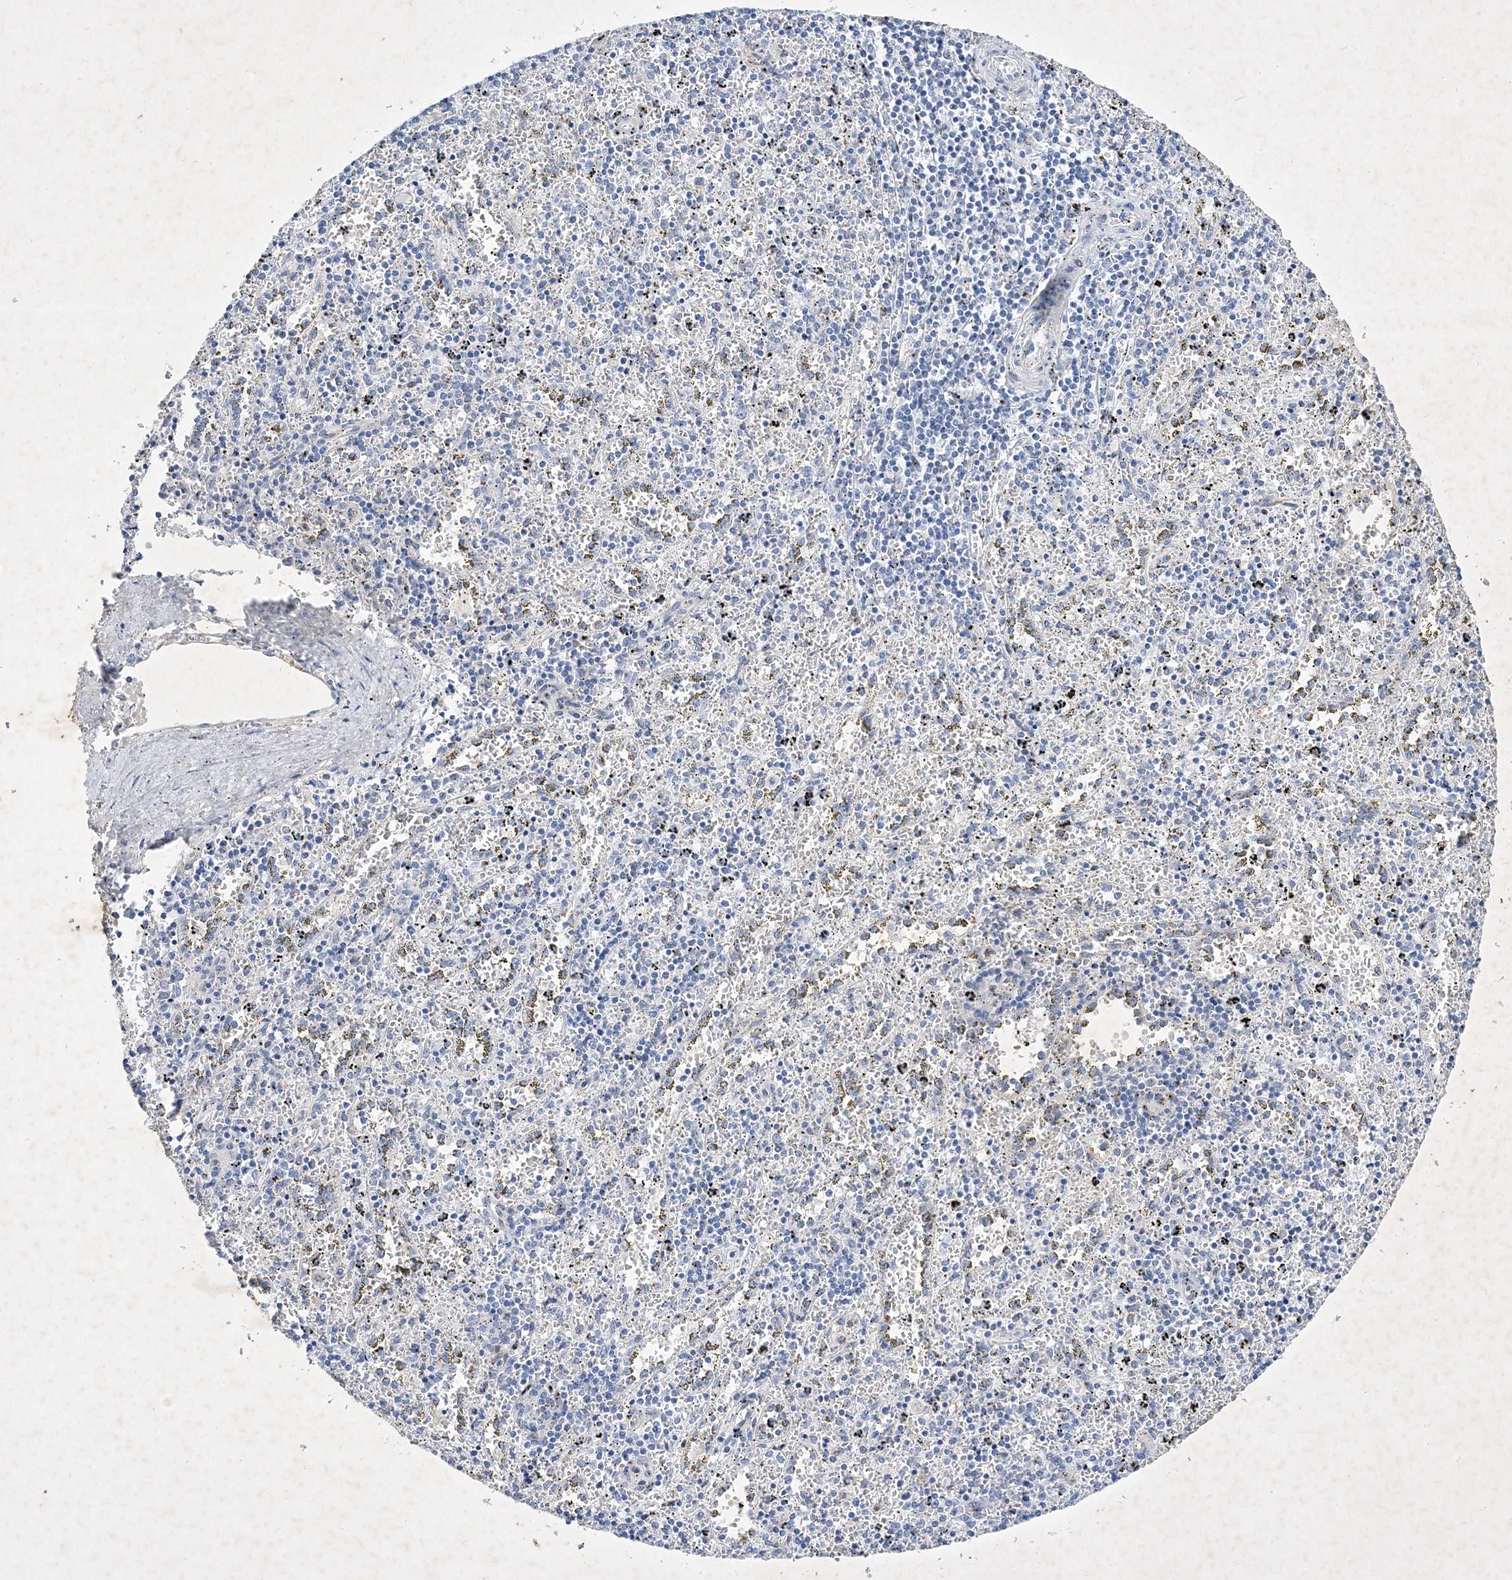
{"staining": {"intensity": "negative", "quantity": "none", "location": "none"}, "tissue": "spleen", "cell_type": "Cells in red pulp", "image_type": "normal", "snomed": [{"axis": "morphology", "description": "Normal tissue, NOS"}, {"axis": "topography", "description": "Spleen"}], "caption": "DAB immunohistochemical staining of unremarkable spleen displays no significant expression in cells in red pulp.", "gene": "GPN1", "patient": {"sex": "male", "age": 11}}